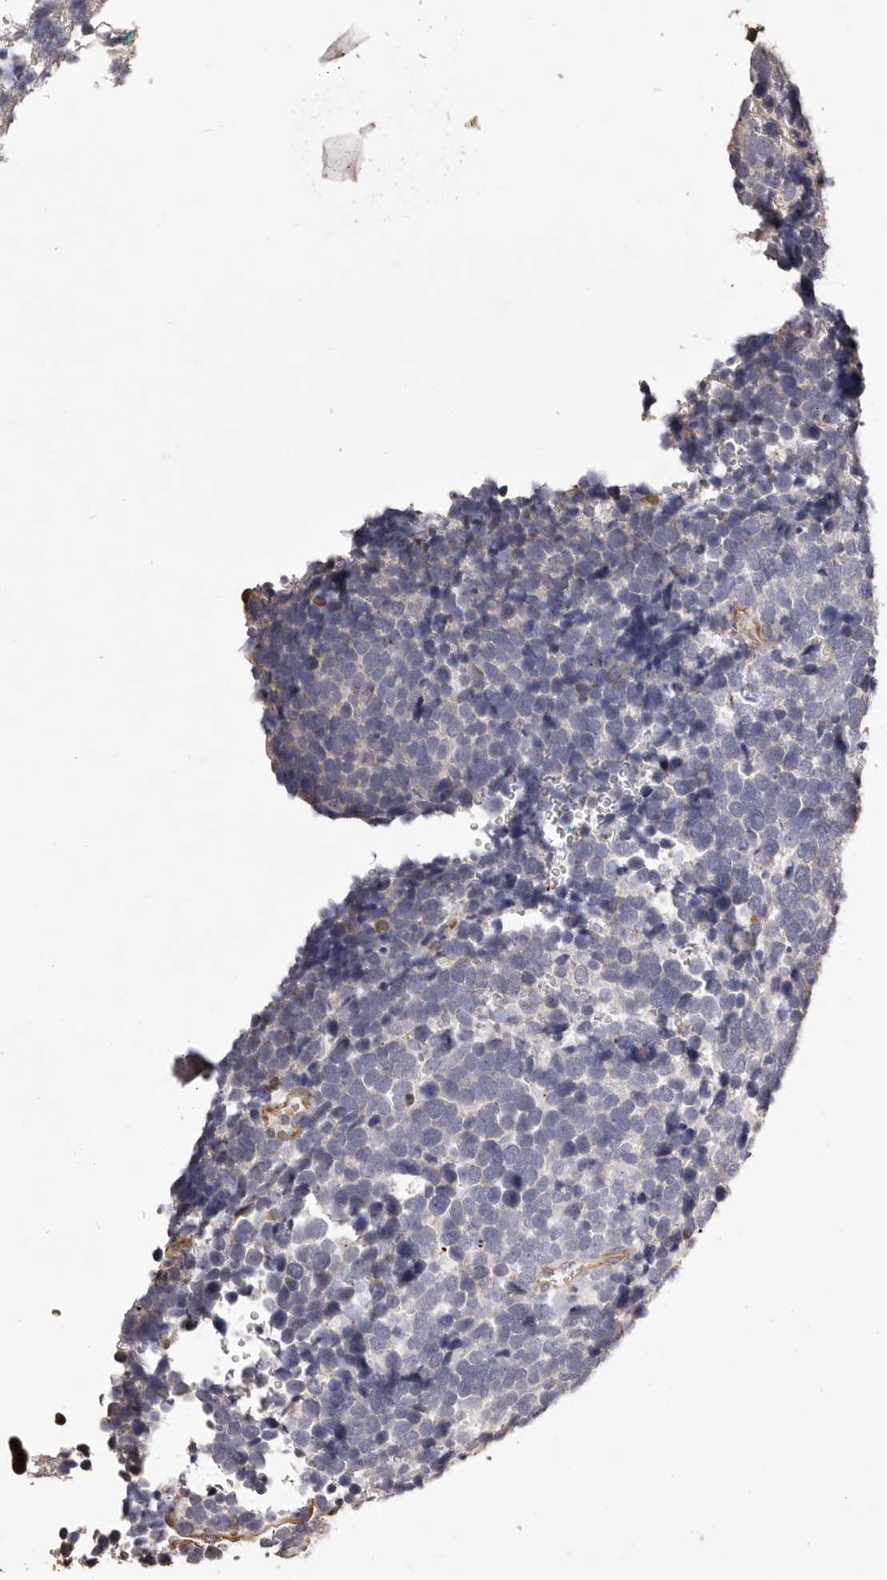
{"staining": {"intensity": "negative", "quantity": "none", "location": "none"}, "tissue": "urothelial cancer", "cell_type": "Tumor cells", "image_type": "cancer", "snomed": [{"axis": "morphology", "description": "Urothelial carcinoma, High grade"}, {"axis": "topography", "description": "Urinary bladder"}], "caption": "A high-resolution photomicrograph shows immunohistochemistry staining of urothelial cancer, which shows no significant positivity in tumor cells.", "gene": "ALPK1", "patient": {"sex": "female", "age": 82}}